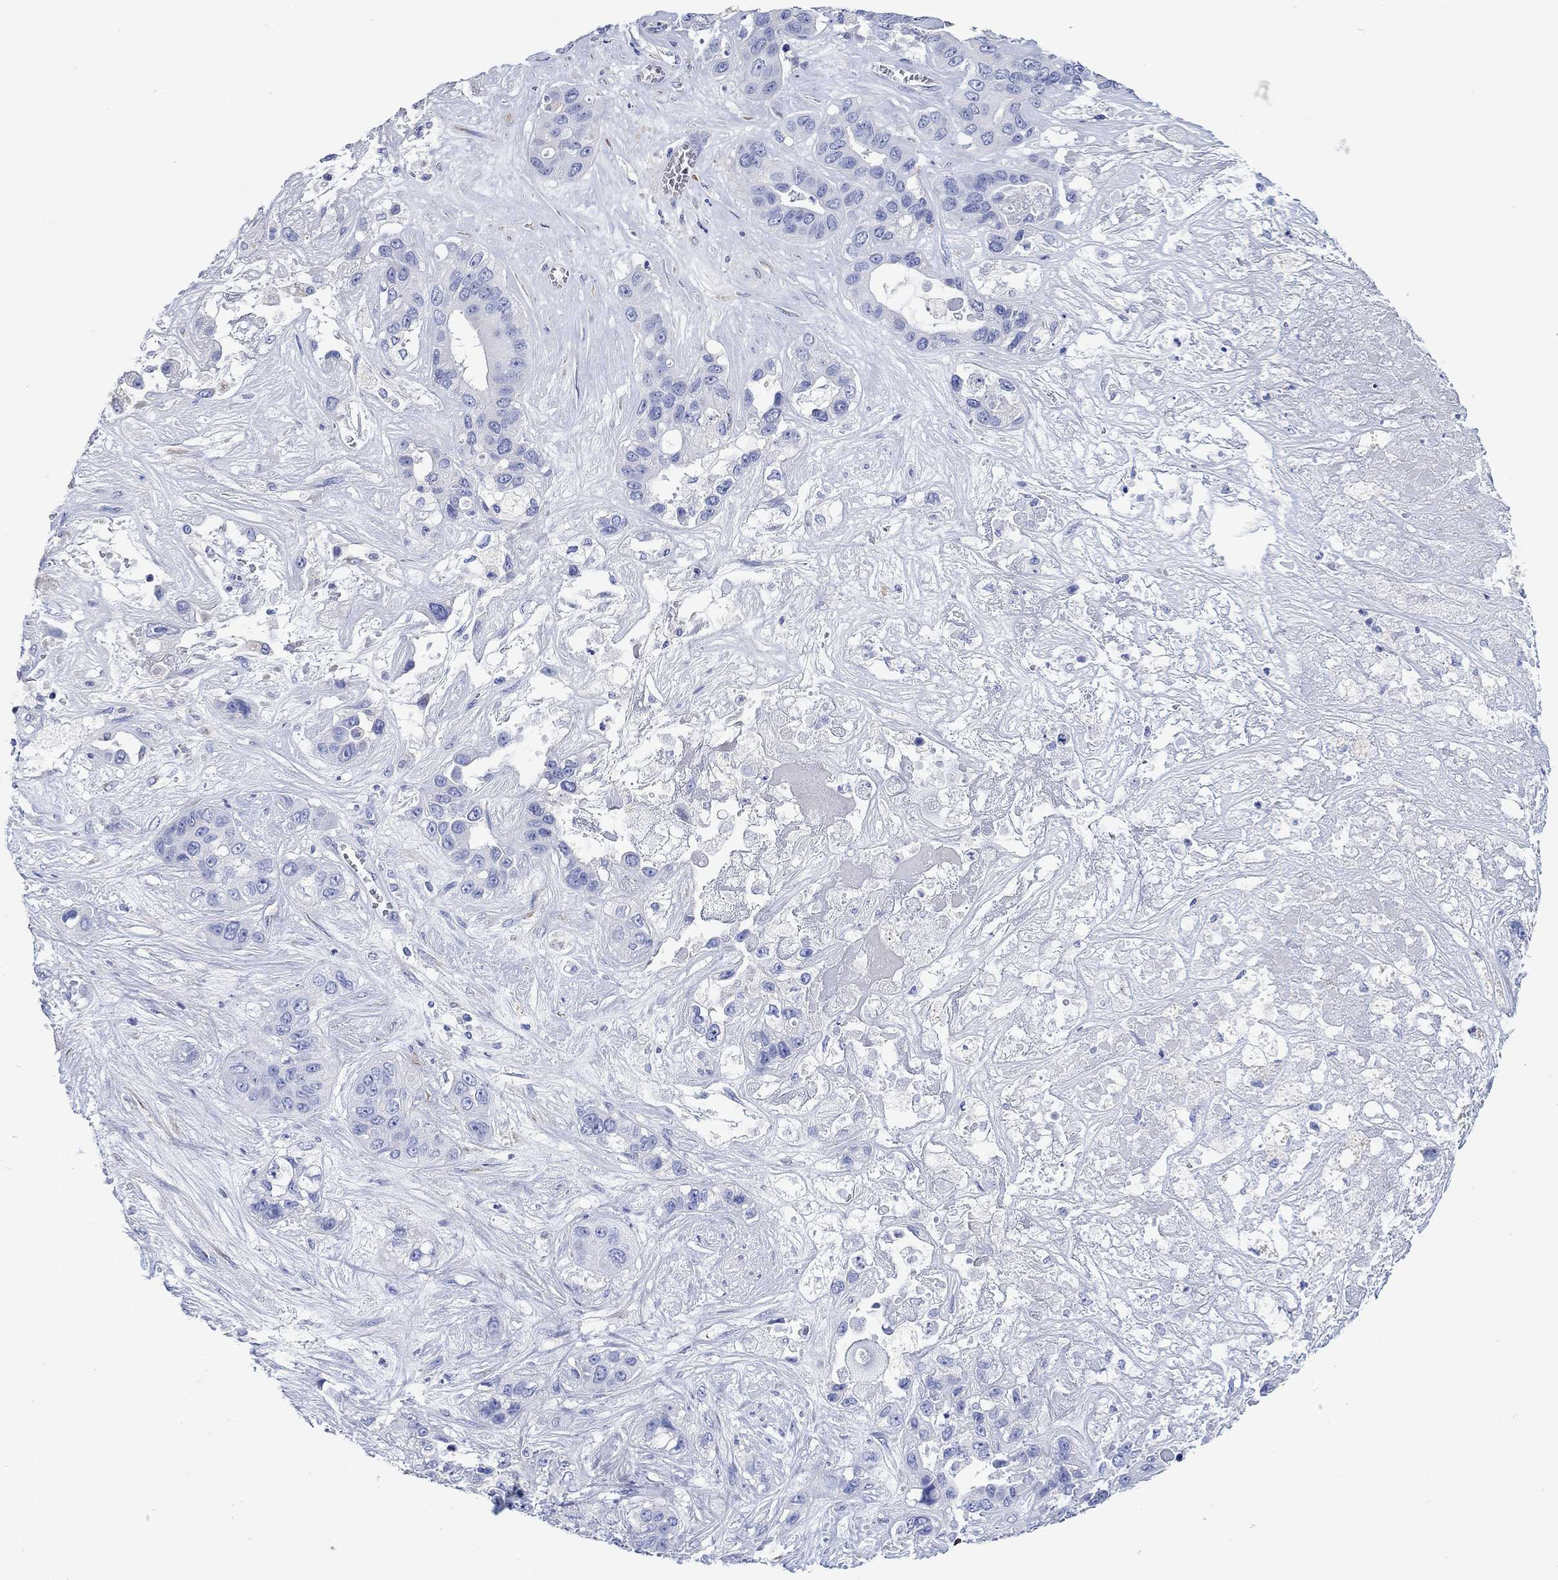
{"staining": {"intensity": "negative", "quantity": "none", "location": "none"}, "tissue": "liver cancer", "cell_type": "Tumor cells", "image_type": "cancer", "snomed": [{"axis": "morphology", "description": "Cholangiocarcinoma"}, {"axis": "topography", "description": "Liver"}], "caption": "DAB immunohistochemical staining of human liver cancer reveals no significant positivity in tumor cells.", "gene": "P2RY6", "patient": {"sex": "female", "age": 52}}